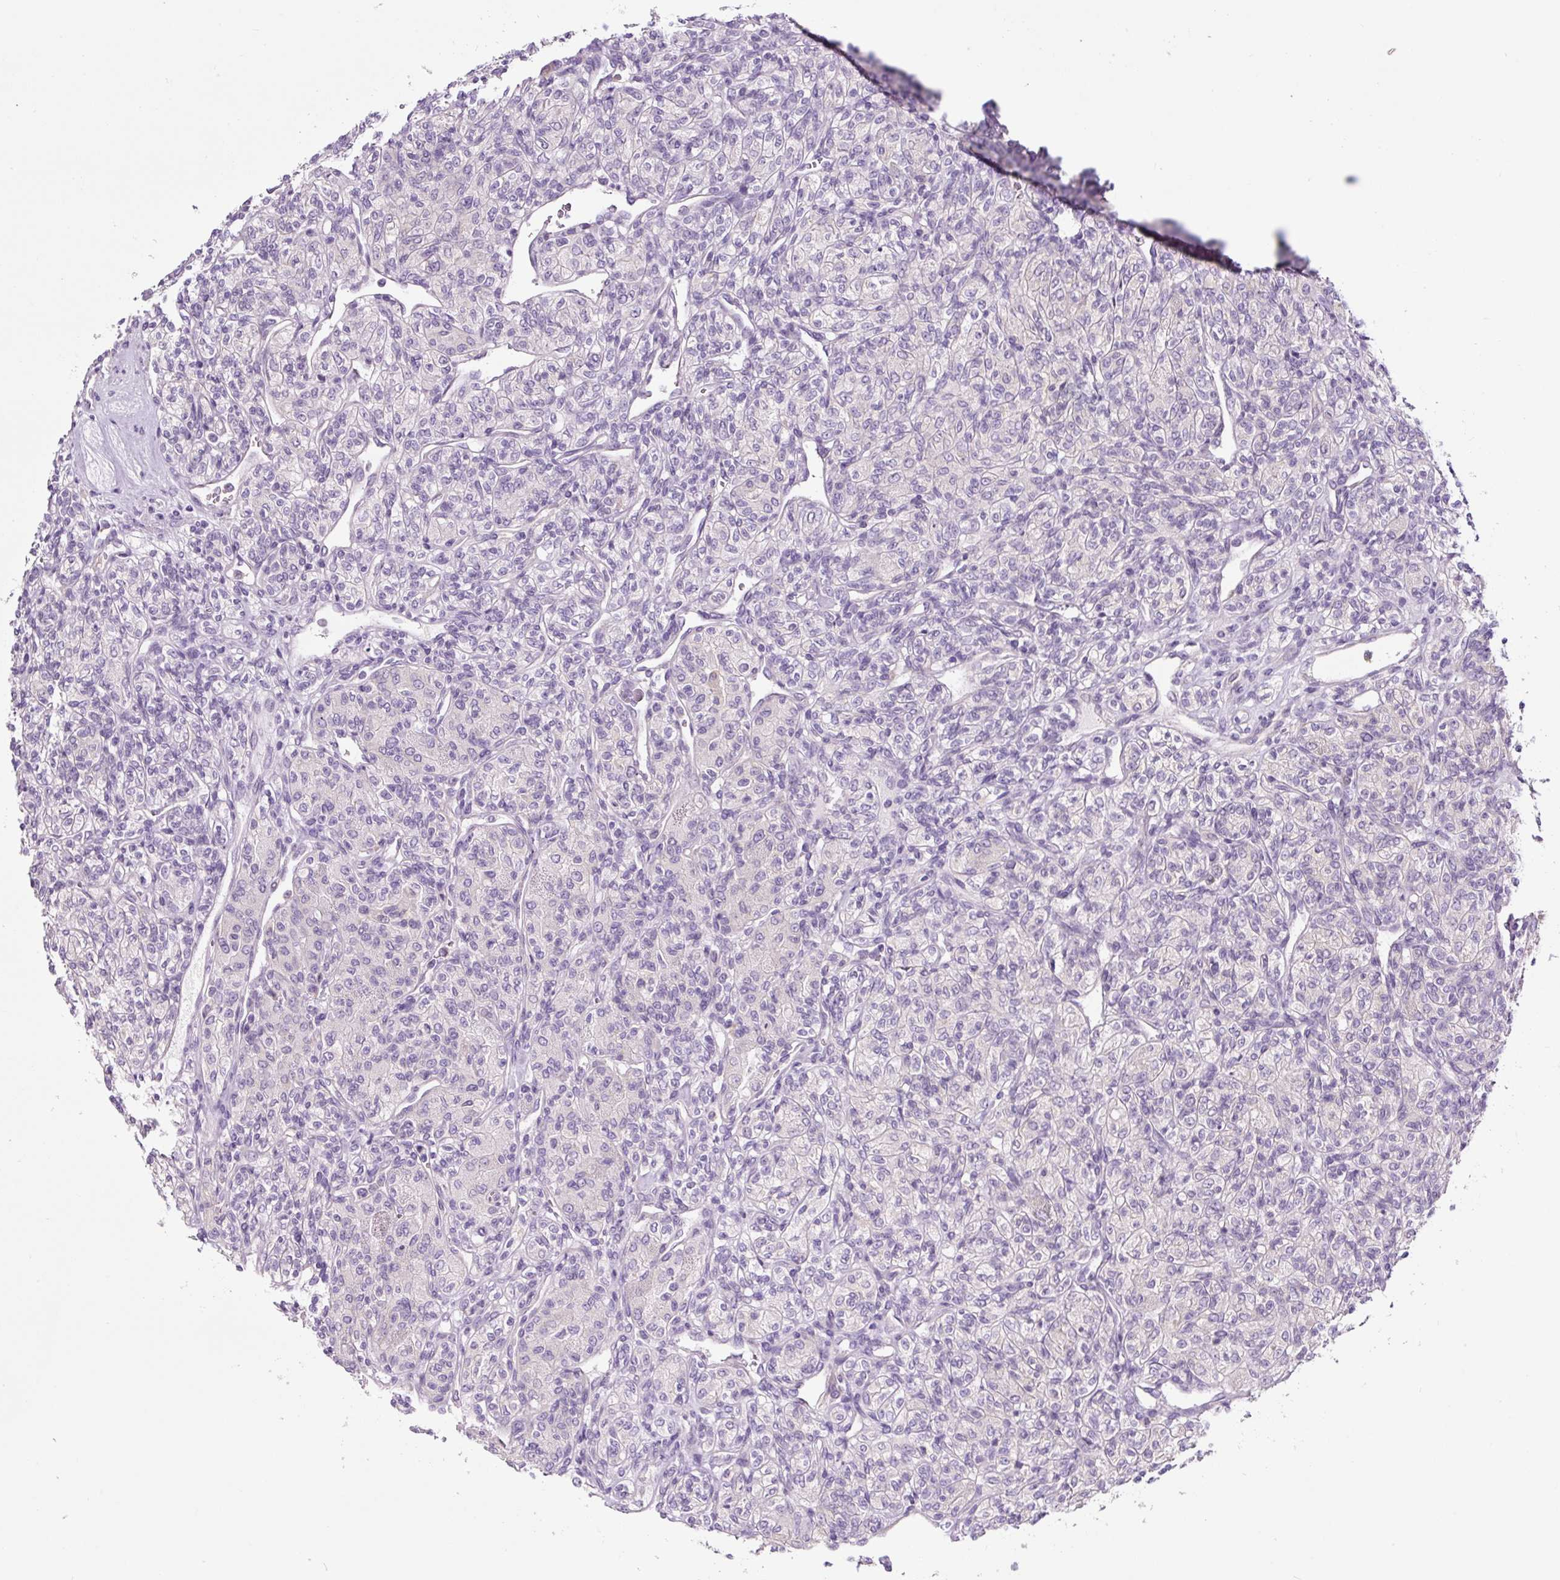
{"staining": {"intensity": "negative", "quantity": "none", "location": "none"}, "tissue": "renal cancer", "cell_type": "Tumor cells", "image_type": "cancer", "snomed": [{"axis": "morphology", "description": "Adenocarcinoma, NOS"}, {"axis": "topography", "description": "Kidney"}], "caption": "Renal cancer (adenocarcinoma) stained for a protein using IHC shows no staining tumor cells.", "gene": "GORASP1", "patient": {"sex": "male", "age": 77}}